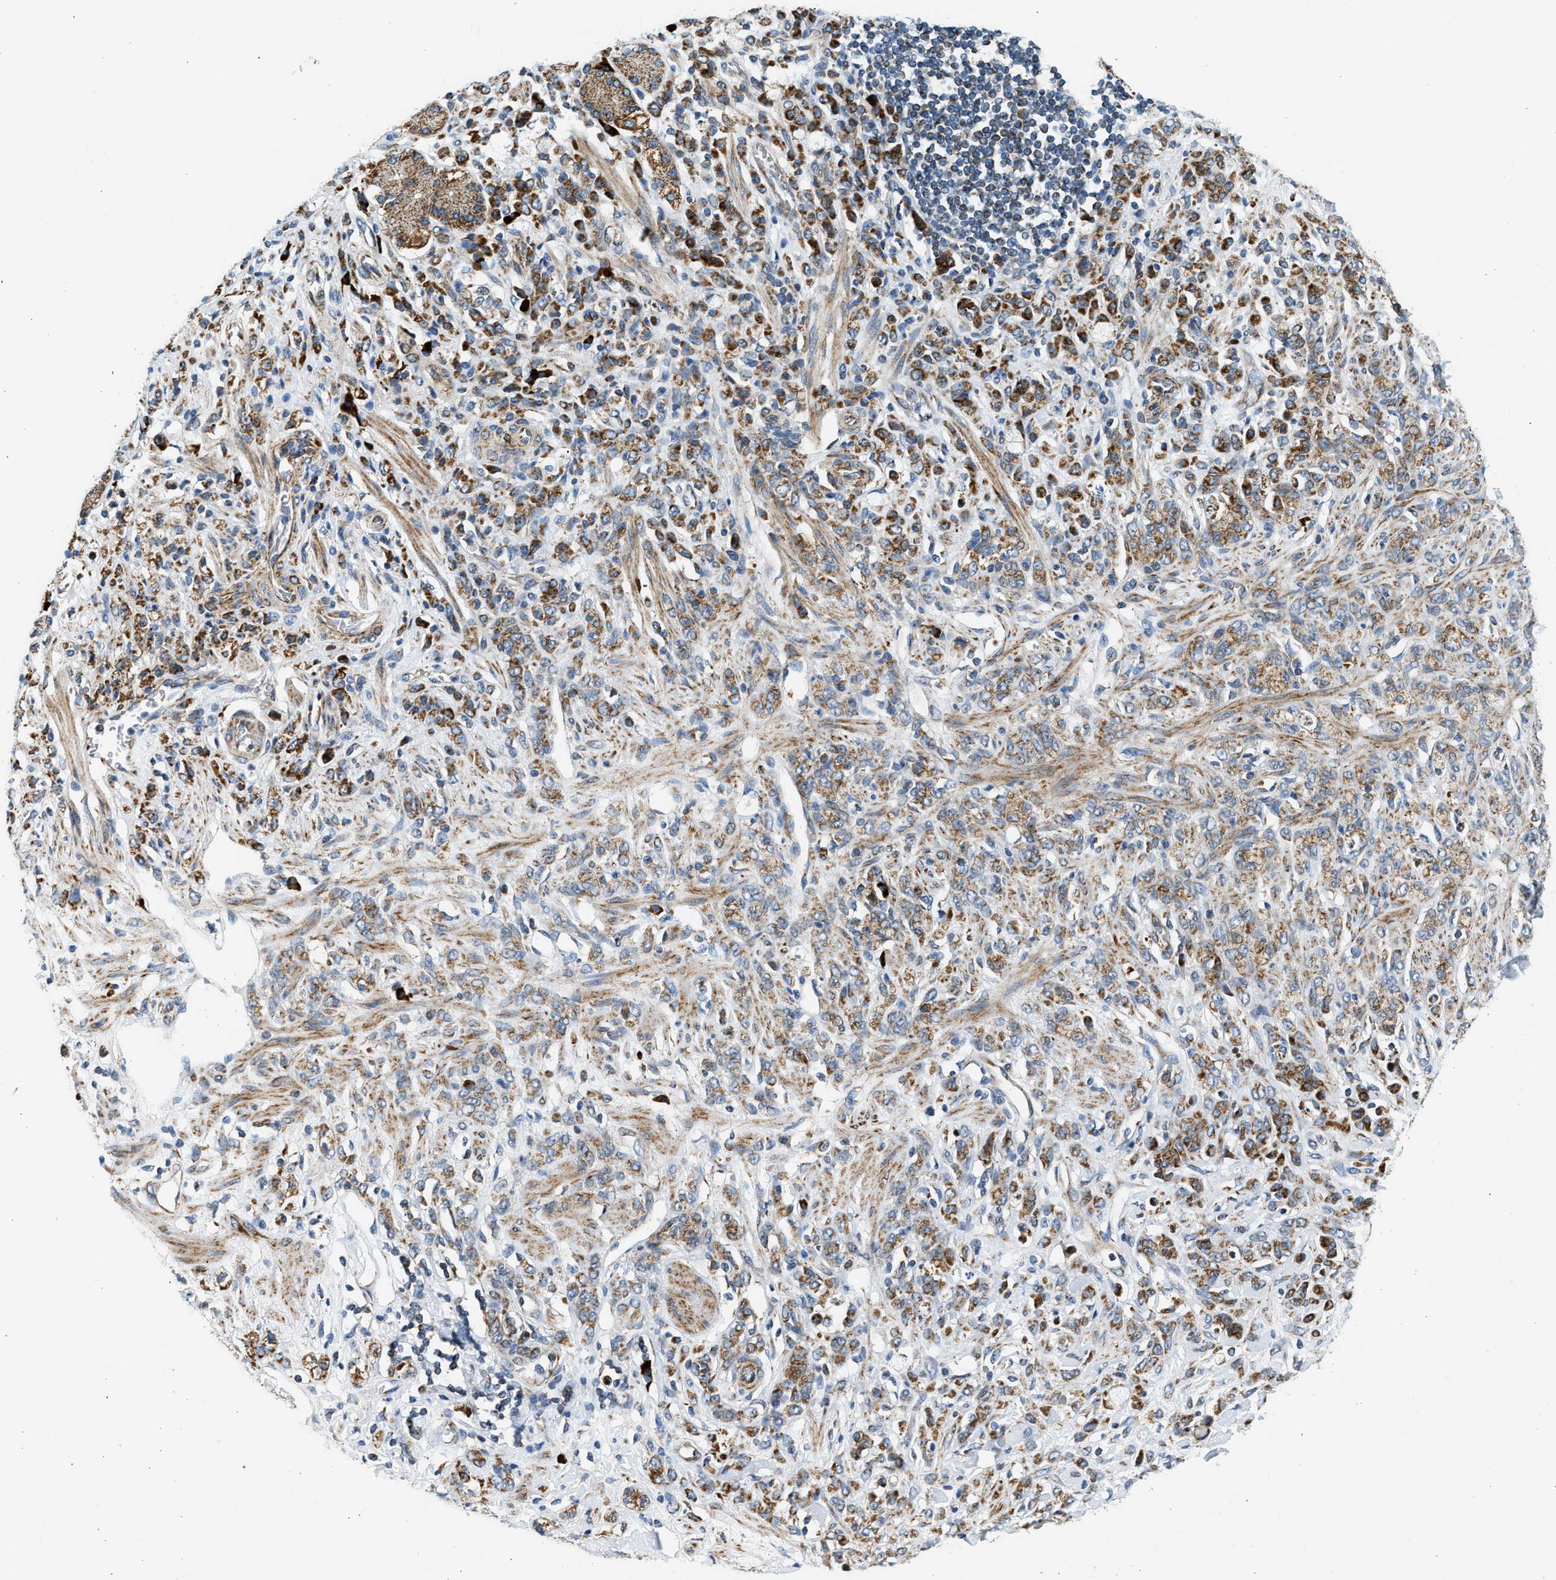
{"staining": {"intensity": "strong", "quantity": ">75%", "location": "cytoplasmic/membranous"}, "tissue": "stomach cancer", "cell_type": "Tumor cells", "image_type": "cancer", "snomed": [{"axis": "morphology", "description": "Normal tissue, NOS"}, {"axis": "morphology", "description": "Adenocarcinoma, NOS"}, {"axis": "topography", "description": "Stomach"}], "caption": "This photomicrograph shows immunohistochemistry staining of human adenocarcinoma (stomach), with high strong cytoplasmic/membranous expression in approximately >75% of tumor cells.", "gene": "KCNMB3", "patient": {"sex": "male", "age": 82}}